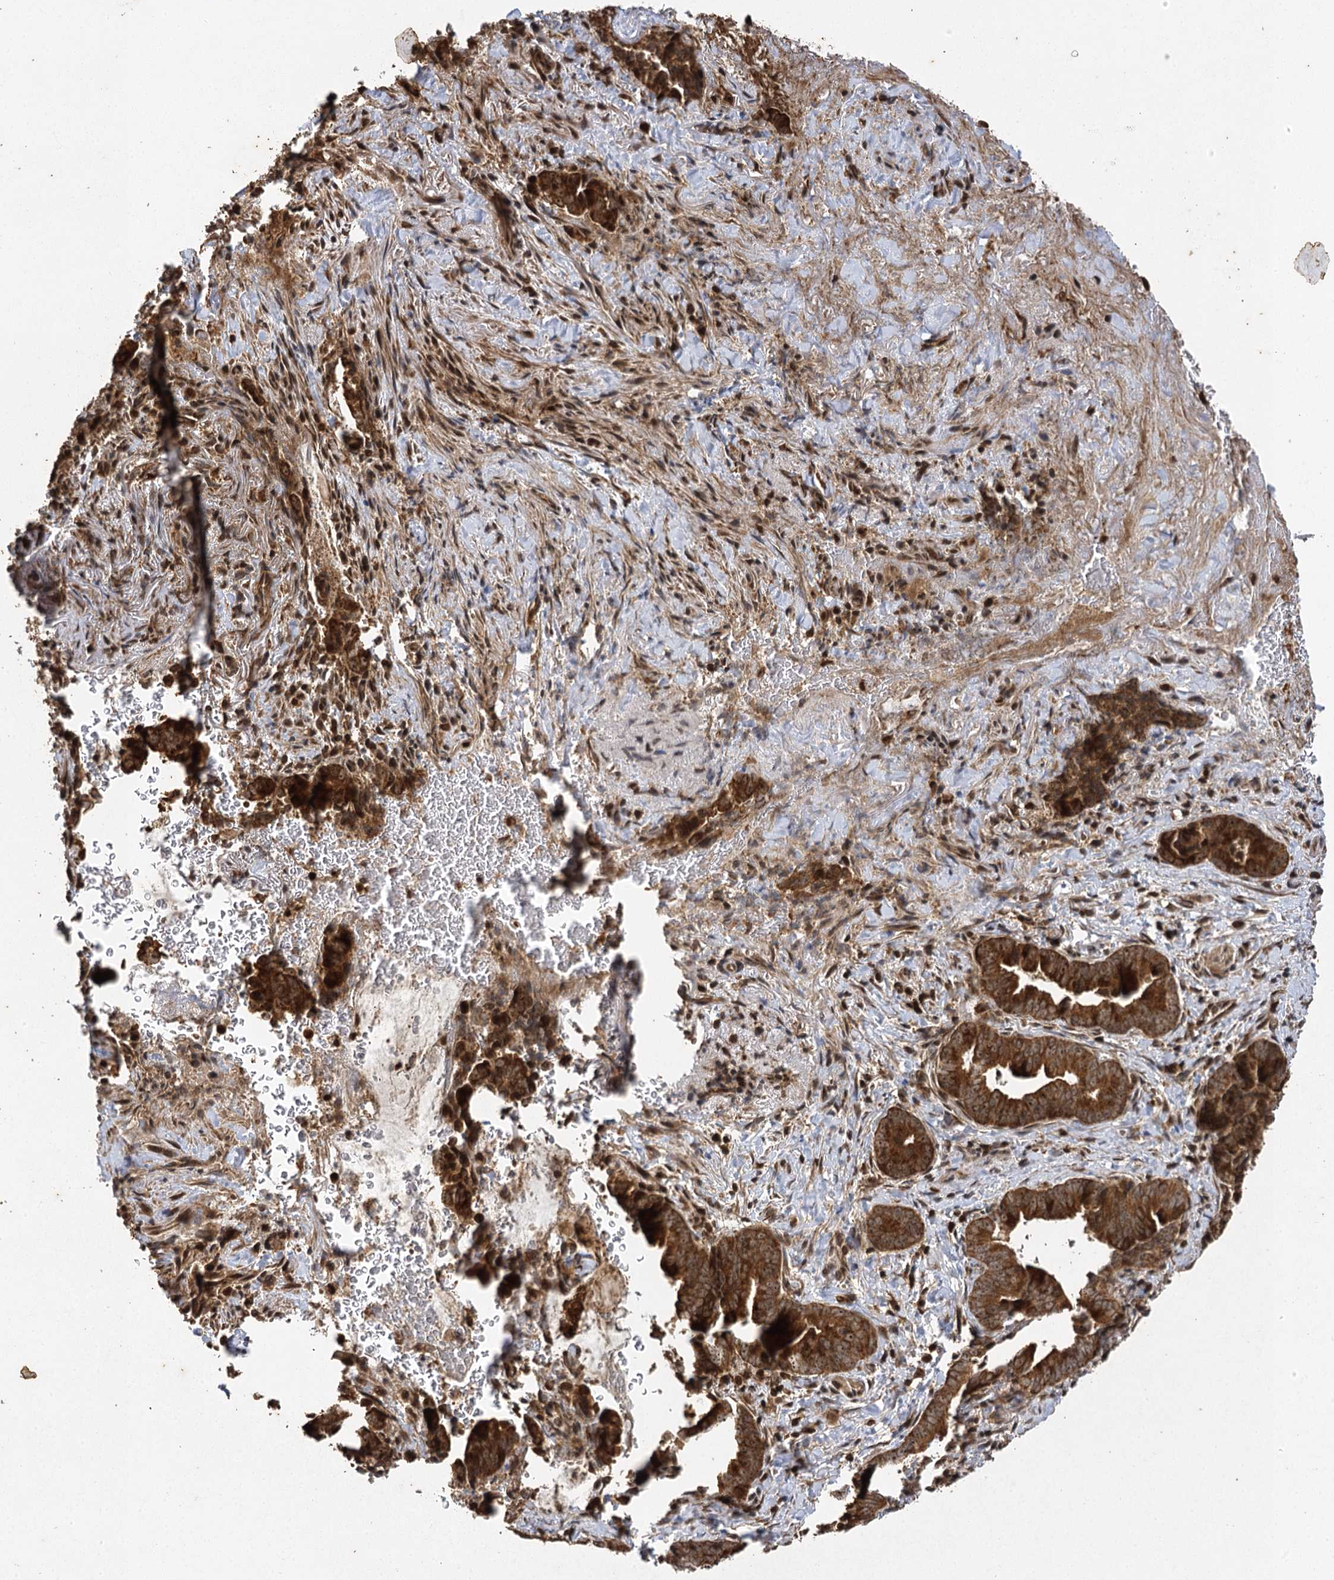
{"staining": {"intensity": "strong", "quantity": ">75%", "location": "cytoplasmic/membranous,nuclear"}, "tissue": "pancreatic cancer", "cell_type": "Tumor cells", "image_type": "cancer", "snomed": [{"axis": "morphology", "description": "Adenocarcinoma, NOS"}, {"axis": "topography", "description": "Pancreas"}], "caption": "There is high levels of strong cytoplasmic/membranous and nuclear positivity in tumor cells of adenocarcinoma (pancreatic), as demonstrated by immunohistochemical staining (brown color).", "gene": "IL11RA", "patient": {"sex": "female", "age": 63}}